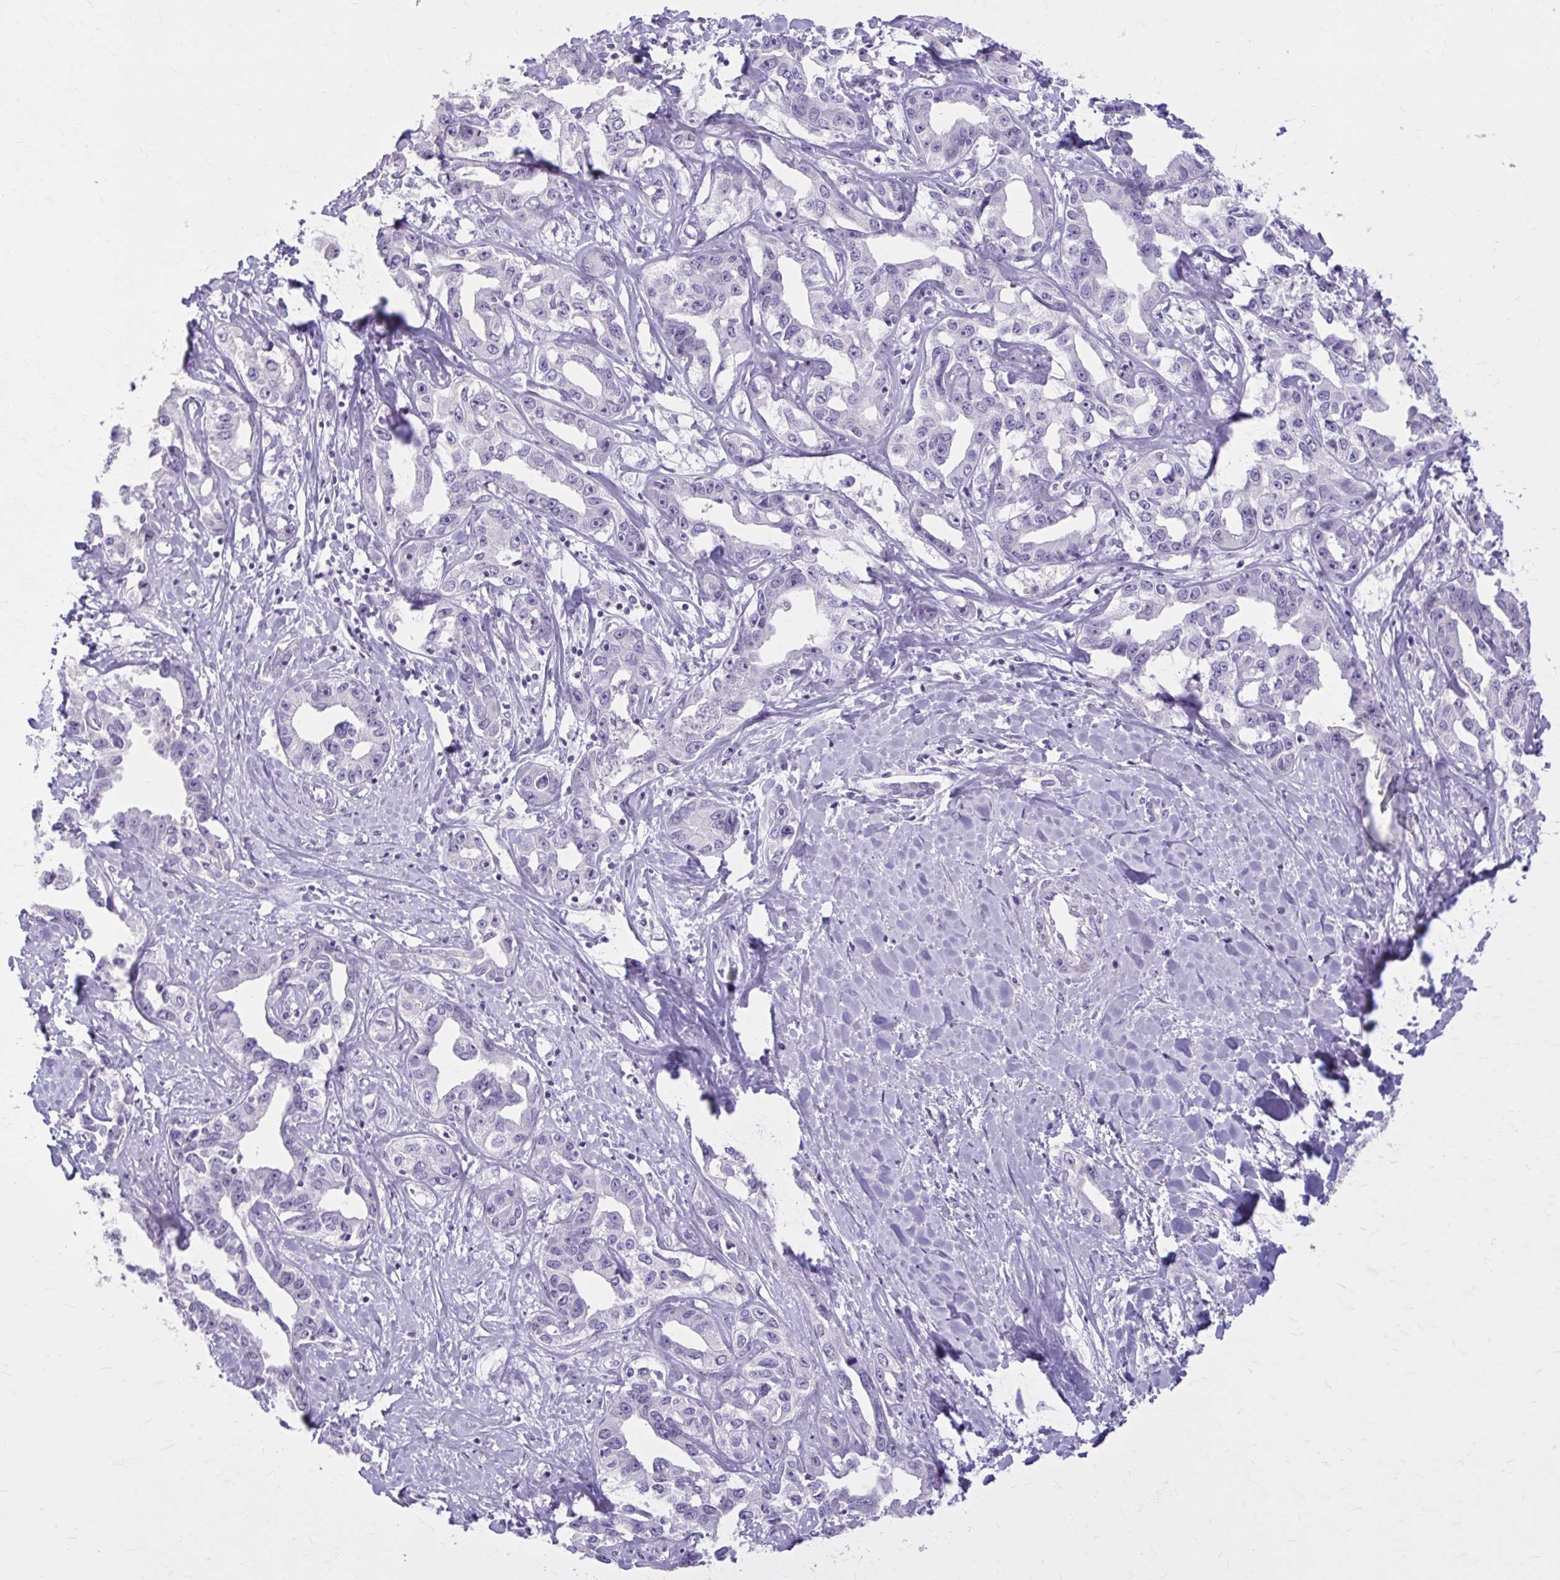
{"staining": {"intensity": "negative", "quantity": "none", "location": "none"}, "tissue": "liver cancer", "cell_type": "Tumor cells", "image_type": "cancer", "snomed": [{"axis": "morphology", "description": "Cholangiocarcinoma"}, {"axis": "topography", "description": "Liver"}], "caption": "An immunohistochemistry histopathology image of liver cancer is shown. There is no staining in tumor cells of liver cancer.", "gene": "OR4B1", "patient": {"sex": "male", "age": 59}}